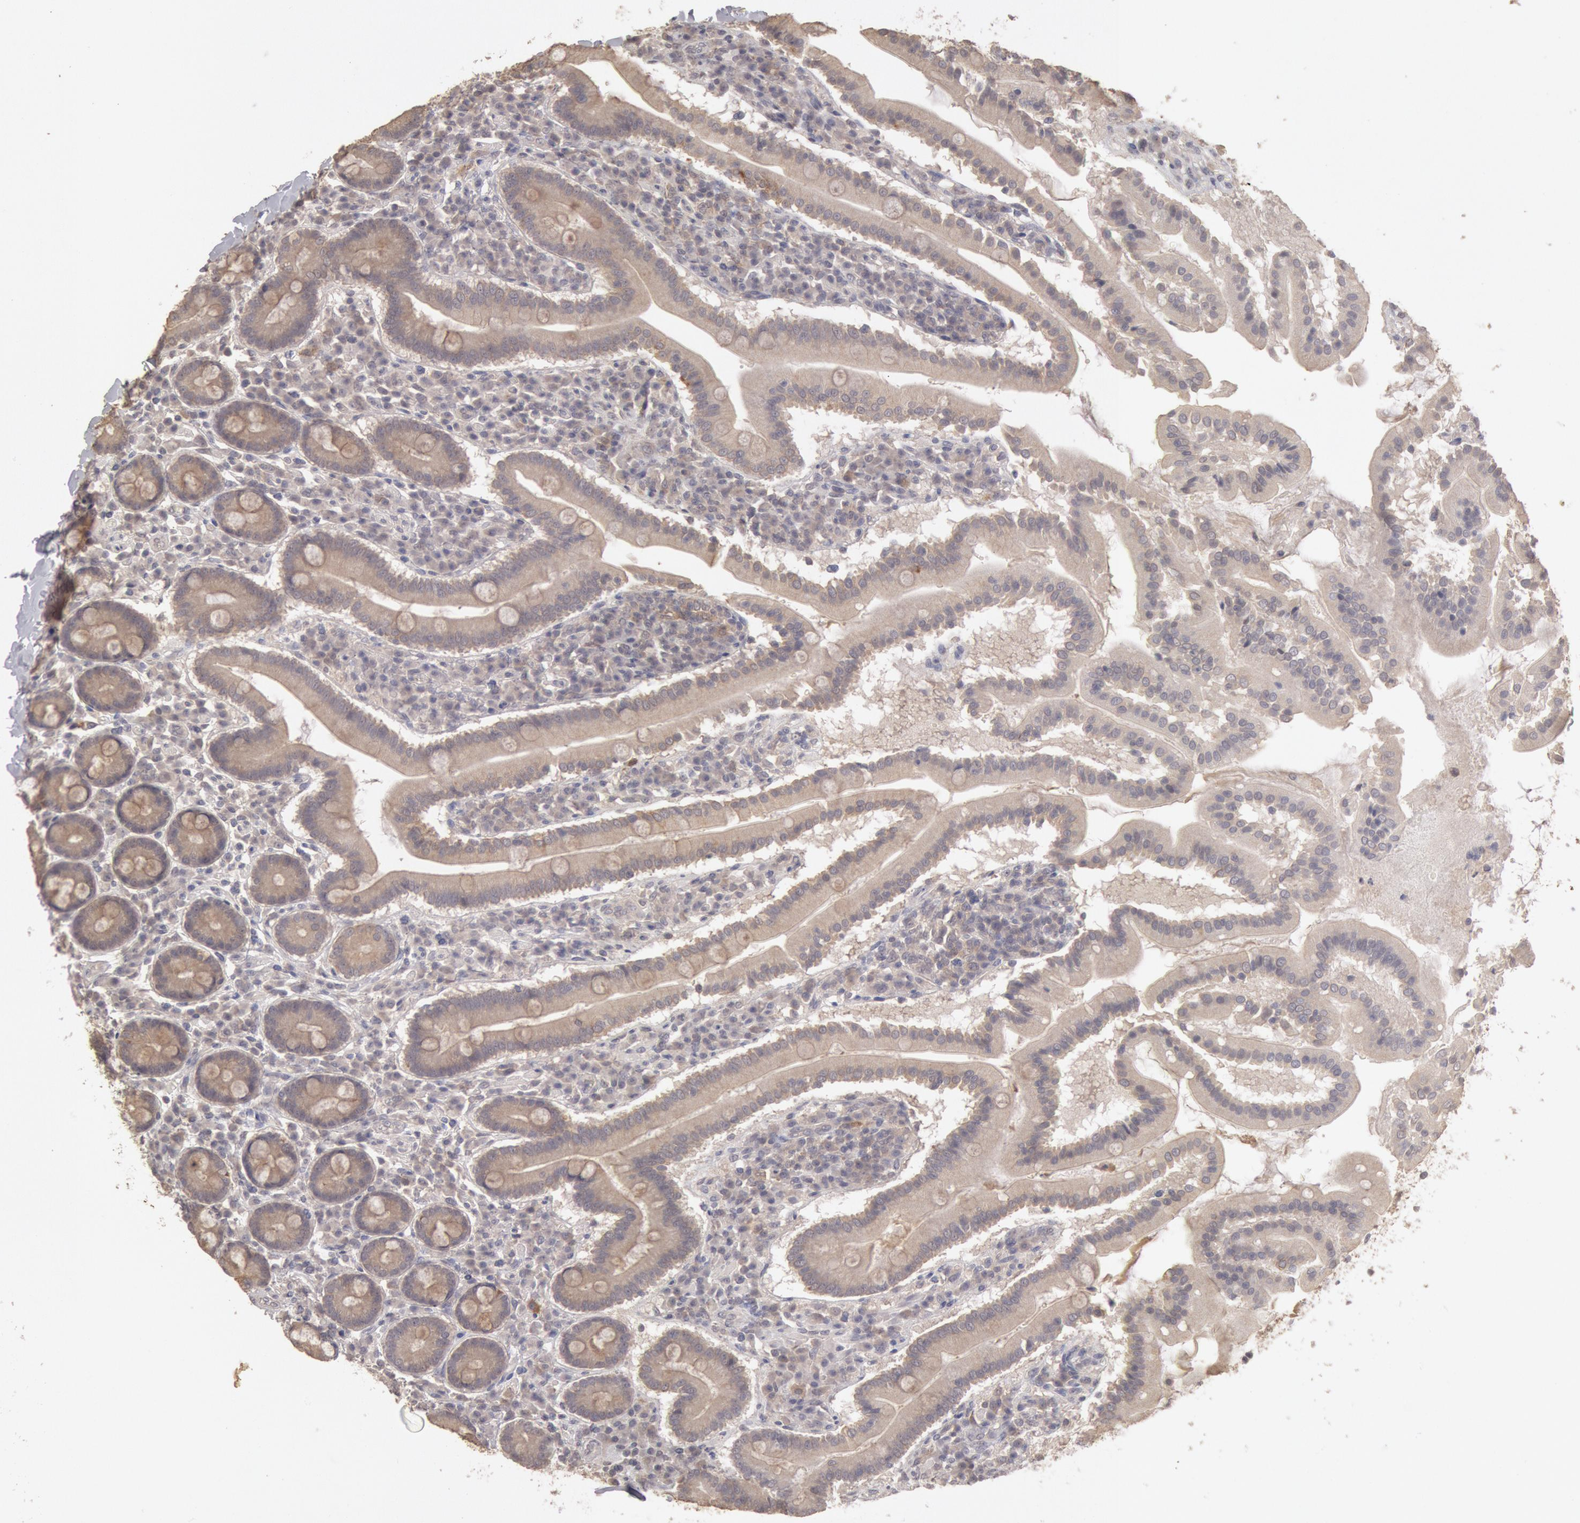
{"staining": {"intensity": "weak", "quantity": ">75%", "location": "cytoplasmic/membranous"}, "tissue": "duodenum", "cell_type": "Glandular cells", "image_type": "normal", "snomed": [{"axis": "morphology", "description": "Normal tissue, NOS"}, {"axis": "topography", "description": "Duodenum"}], "caption": "Immunohistochemistry of normal human duodenum displays low levels of weak cytoplasmic/membranous expression in about >75% of glandular cells. The protein is stained brown, and the nuclei are stained in blue (DAB IHC with brightfield microscopy, high magnification).", "gene": "ZFP36L1", "patient": {"sex": "male", "age": 50}}